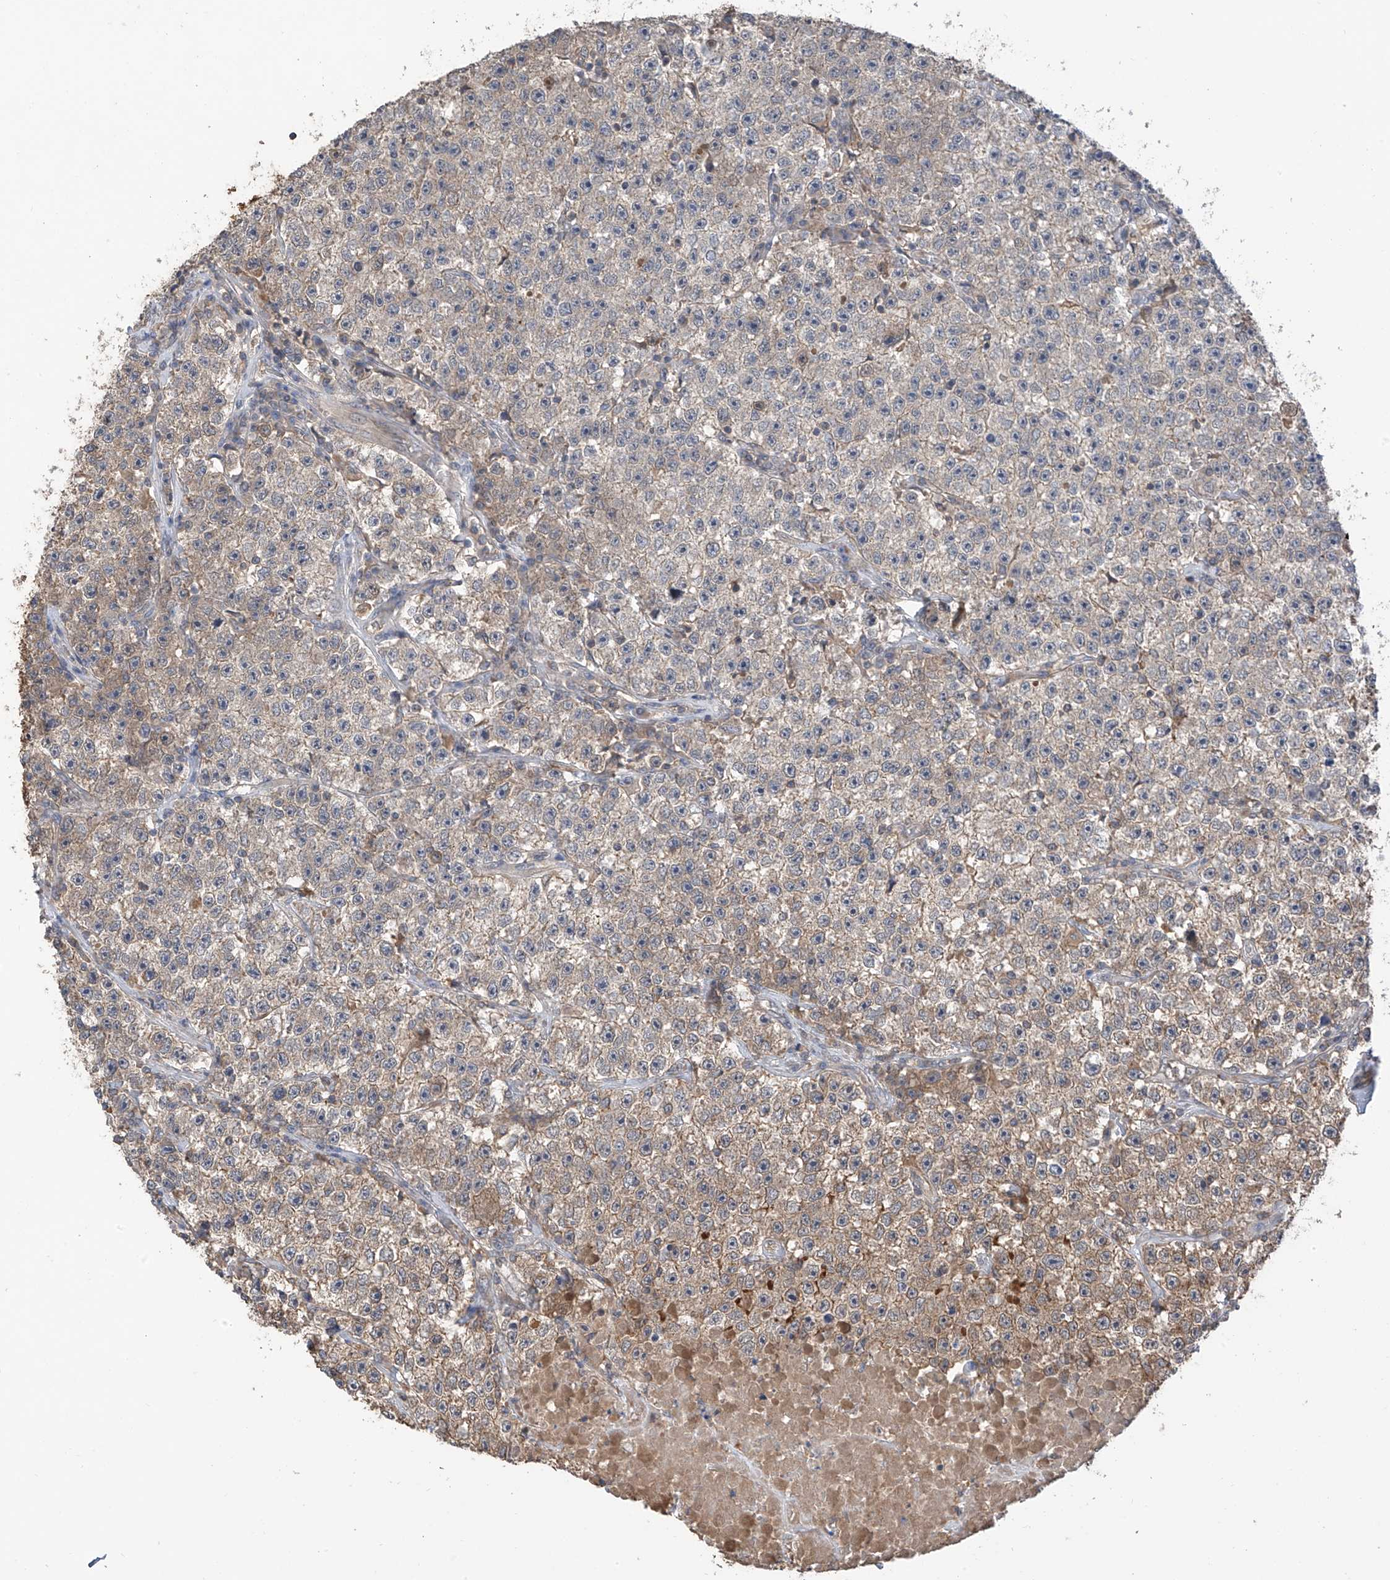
{"staining": {"intensity": "weak", "quantity": "25%-75%", "location": "cytoplasmic/membranous"}, "tissue": "testis cancer", "cell_type": "Tumor cells", "image_type": "cancer", "snomed": [{"axis": "morphology", "description": "Seminoma, NOS"}, {"axis": "topography", "description": "Testis"}], "caption": "Tumor cells demonstrate low levels of weak cytoplasmic/membranous expression in about 25%-75% of cells in human testis cancer. (Brightfield microscopy of DAB IHC at high magnification).", "gene": "RPAIN", "patient": {"sex": "male", "age": 22}}